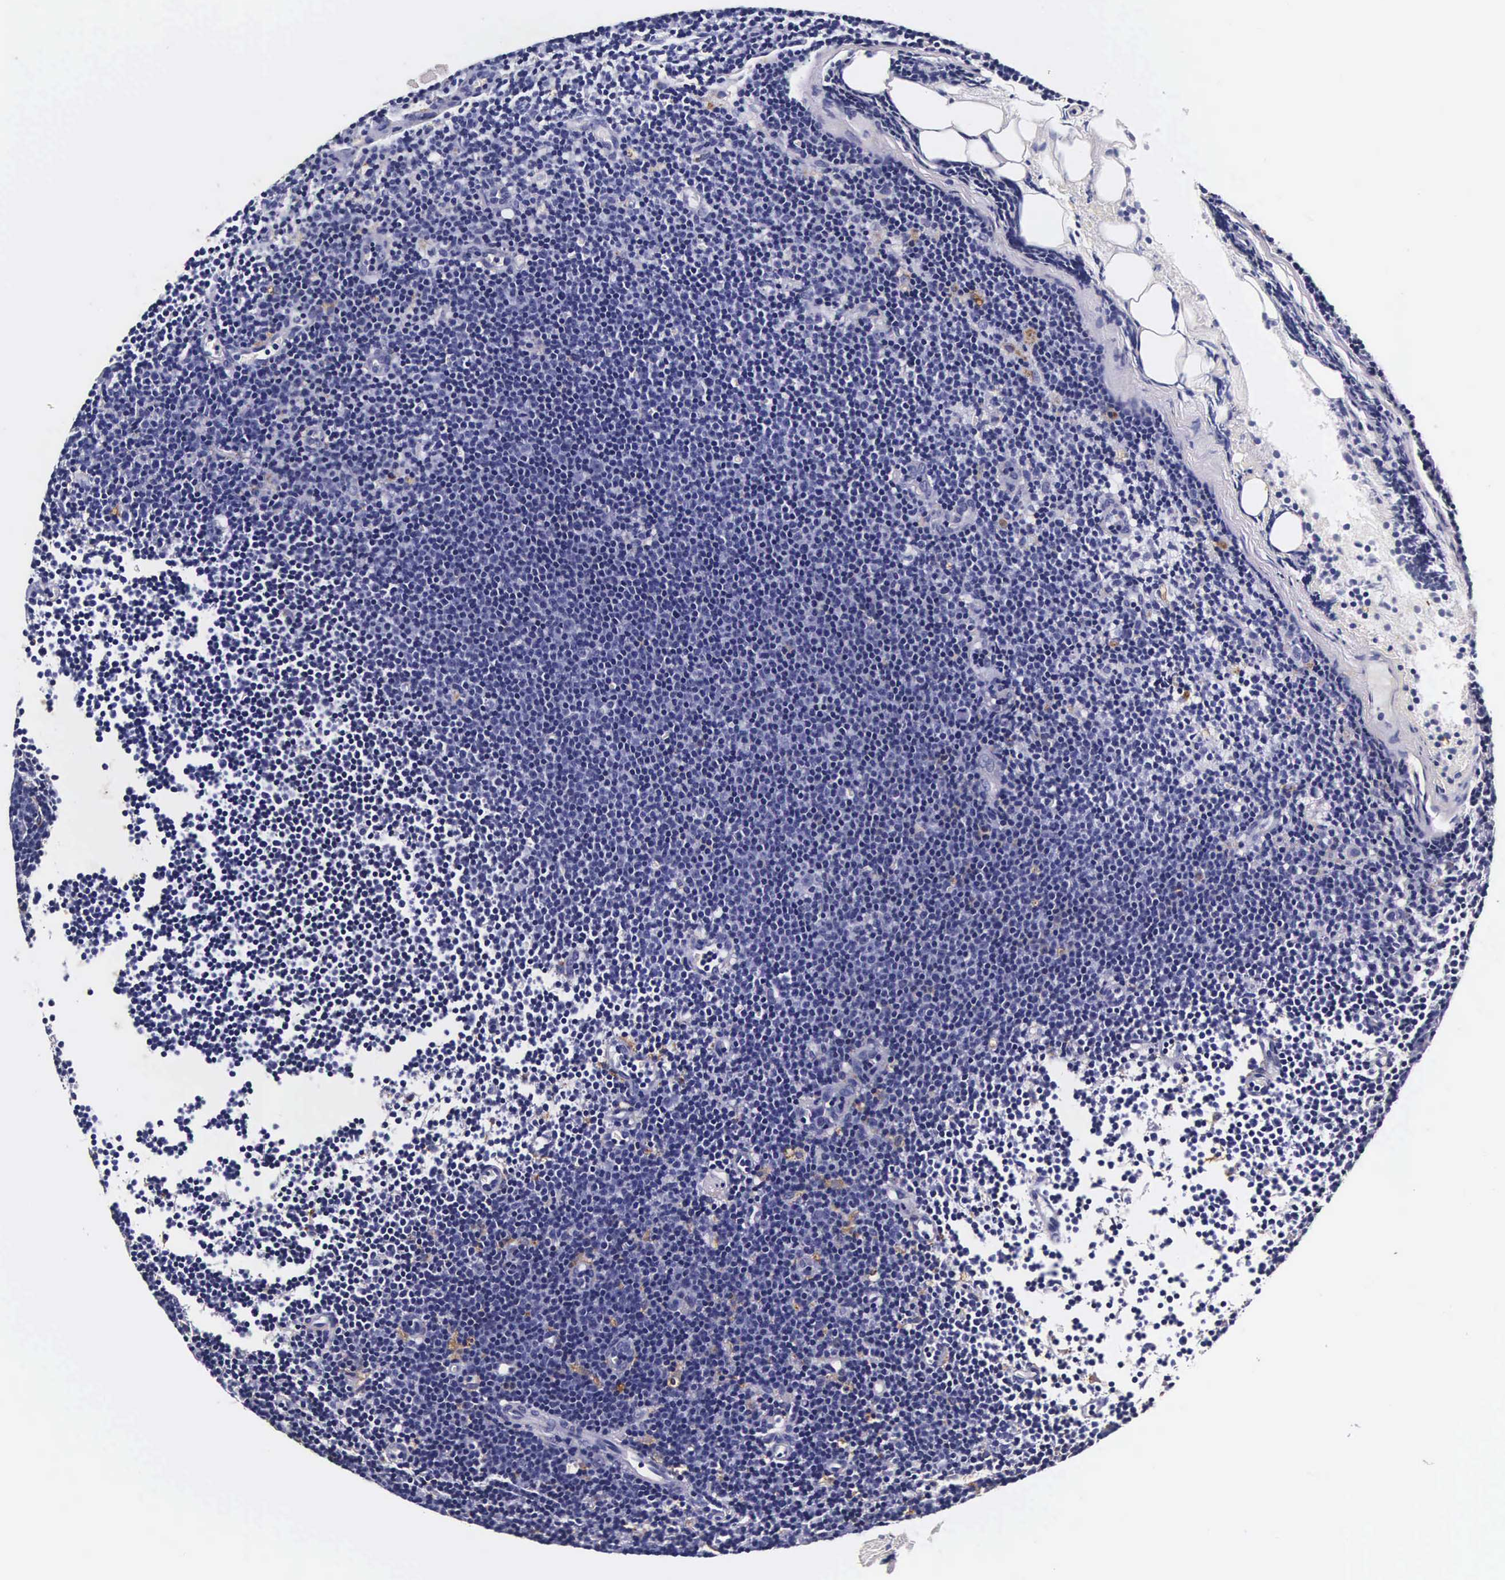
{"staining": {"intensity": "negative", "quantity": "none", "location": "none"}, "tissue": "lymphoma", "cell_type": "Tumor cells", "image_type": "cancer", "snomed": [{"axis": "morphology", "description": "Malignant lymphoma, non-Hodgkin's type, Low grade"}, {"axis": "topography", "description": "Lymph node"}], "caption": "Immunohistochemistry (IHC) image of human lymphoma stained for a protein (brown), which displays no expression in tumor cells.", "gene": "CTSB", "patient": {"sex": "male", "age": 57}}